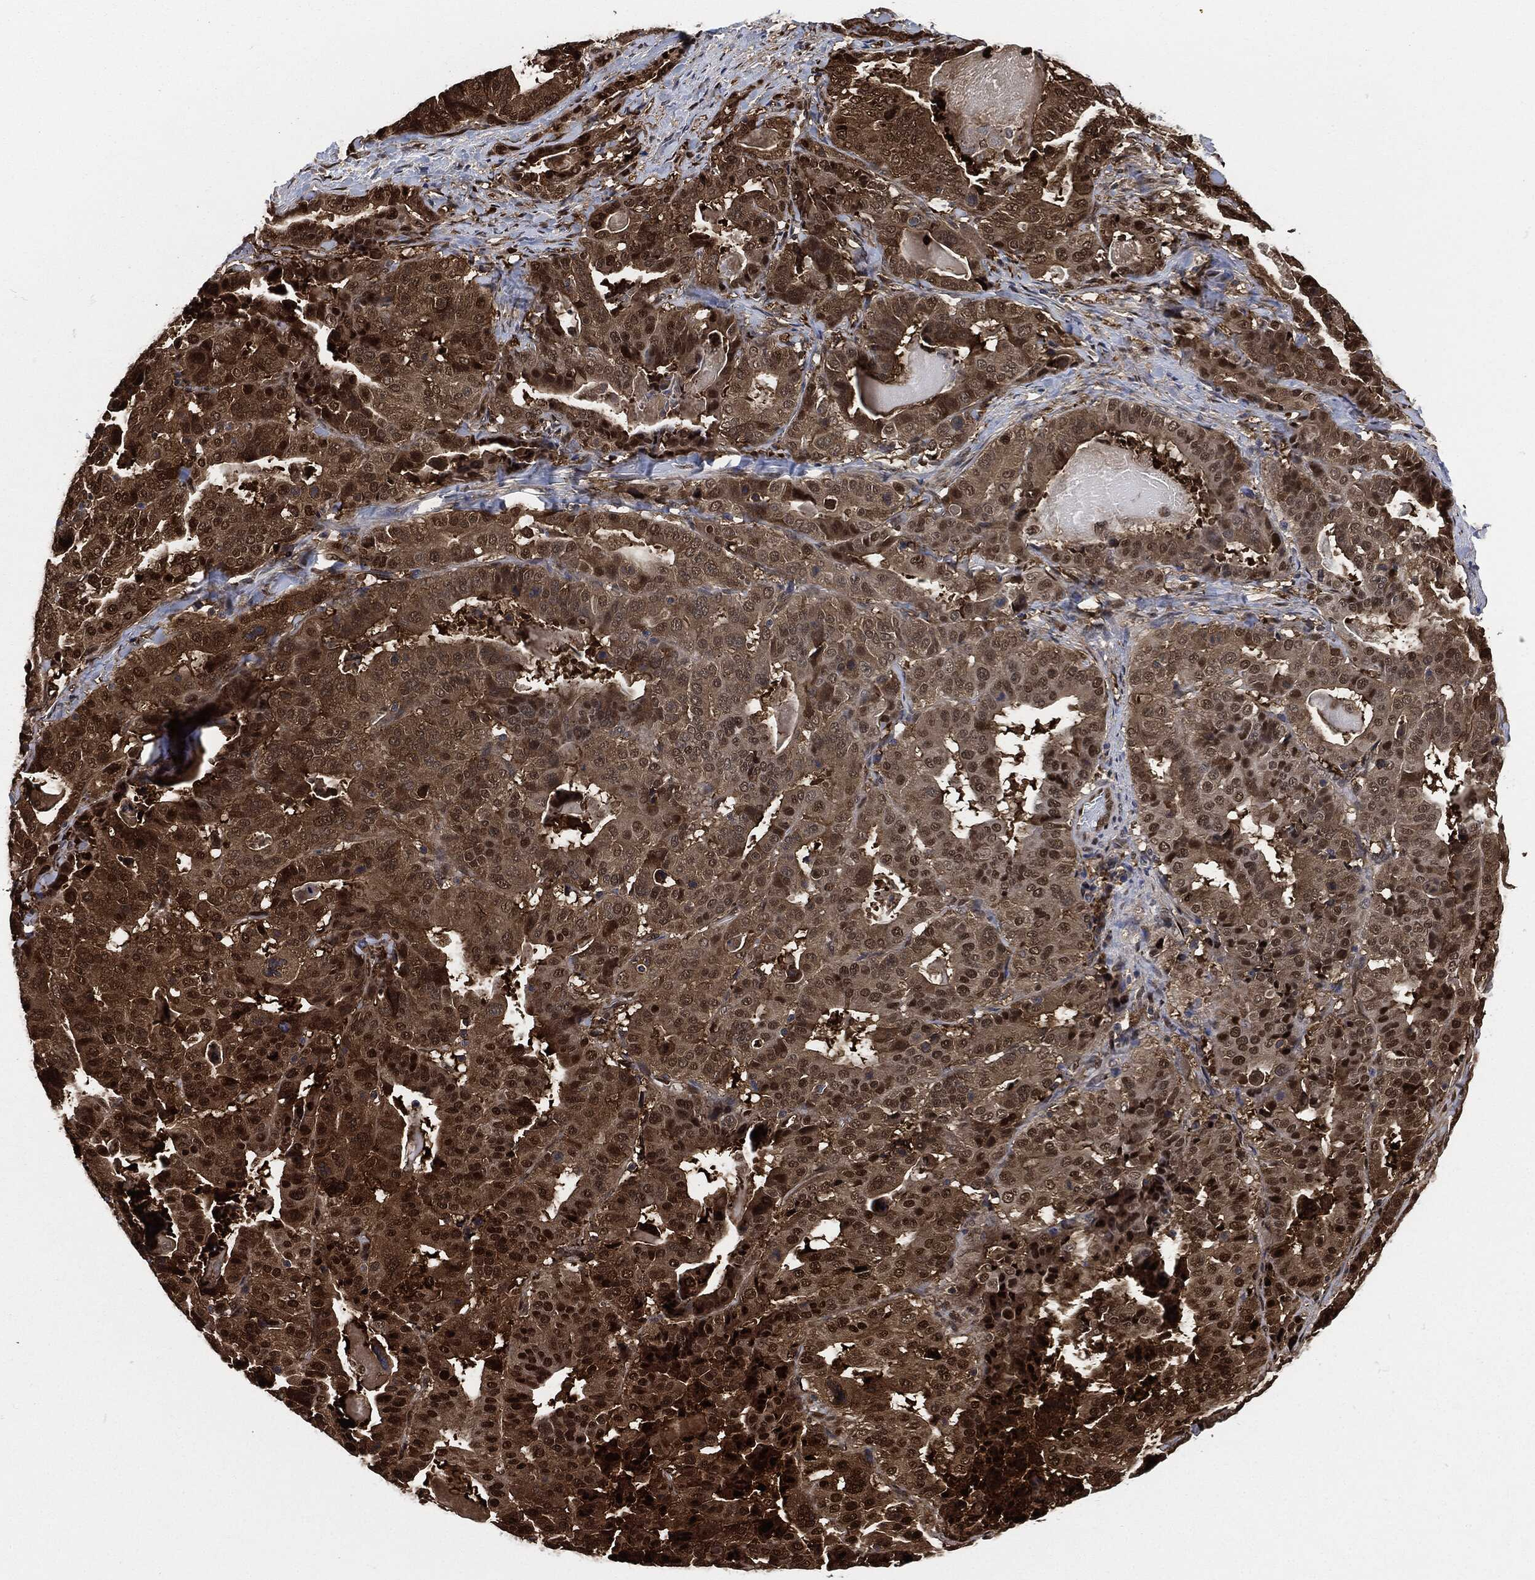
{"staining": {"intensity": "strong", "quantity": "<25%", "location": "cytoplasmic/membranous,nuclear"}, "tissue": "stomach cancer", "cell_type": "Tumor cells", "image_type": "cancer", "snomed": [{"axis": "morphology", "description": "Adenocarcinoma, NOS"}, {"axis": "topography", "description": "Stomach"}], "caption": "An IHC micrograph of tumor tissue is shown. Protein staining in brown labels strong cytoplasmic/membranous and nuclear positivity in stomach cancer (adenocarcinoma) within tumor cells.", "gene": "DCTN1", "patient": {"sex": "male", "age": 48}}